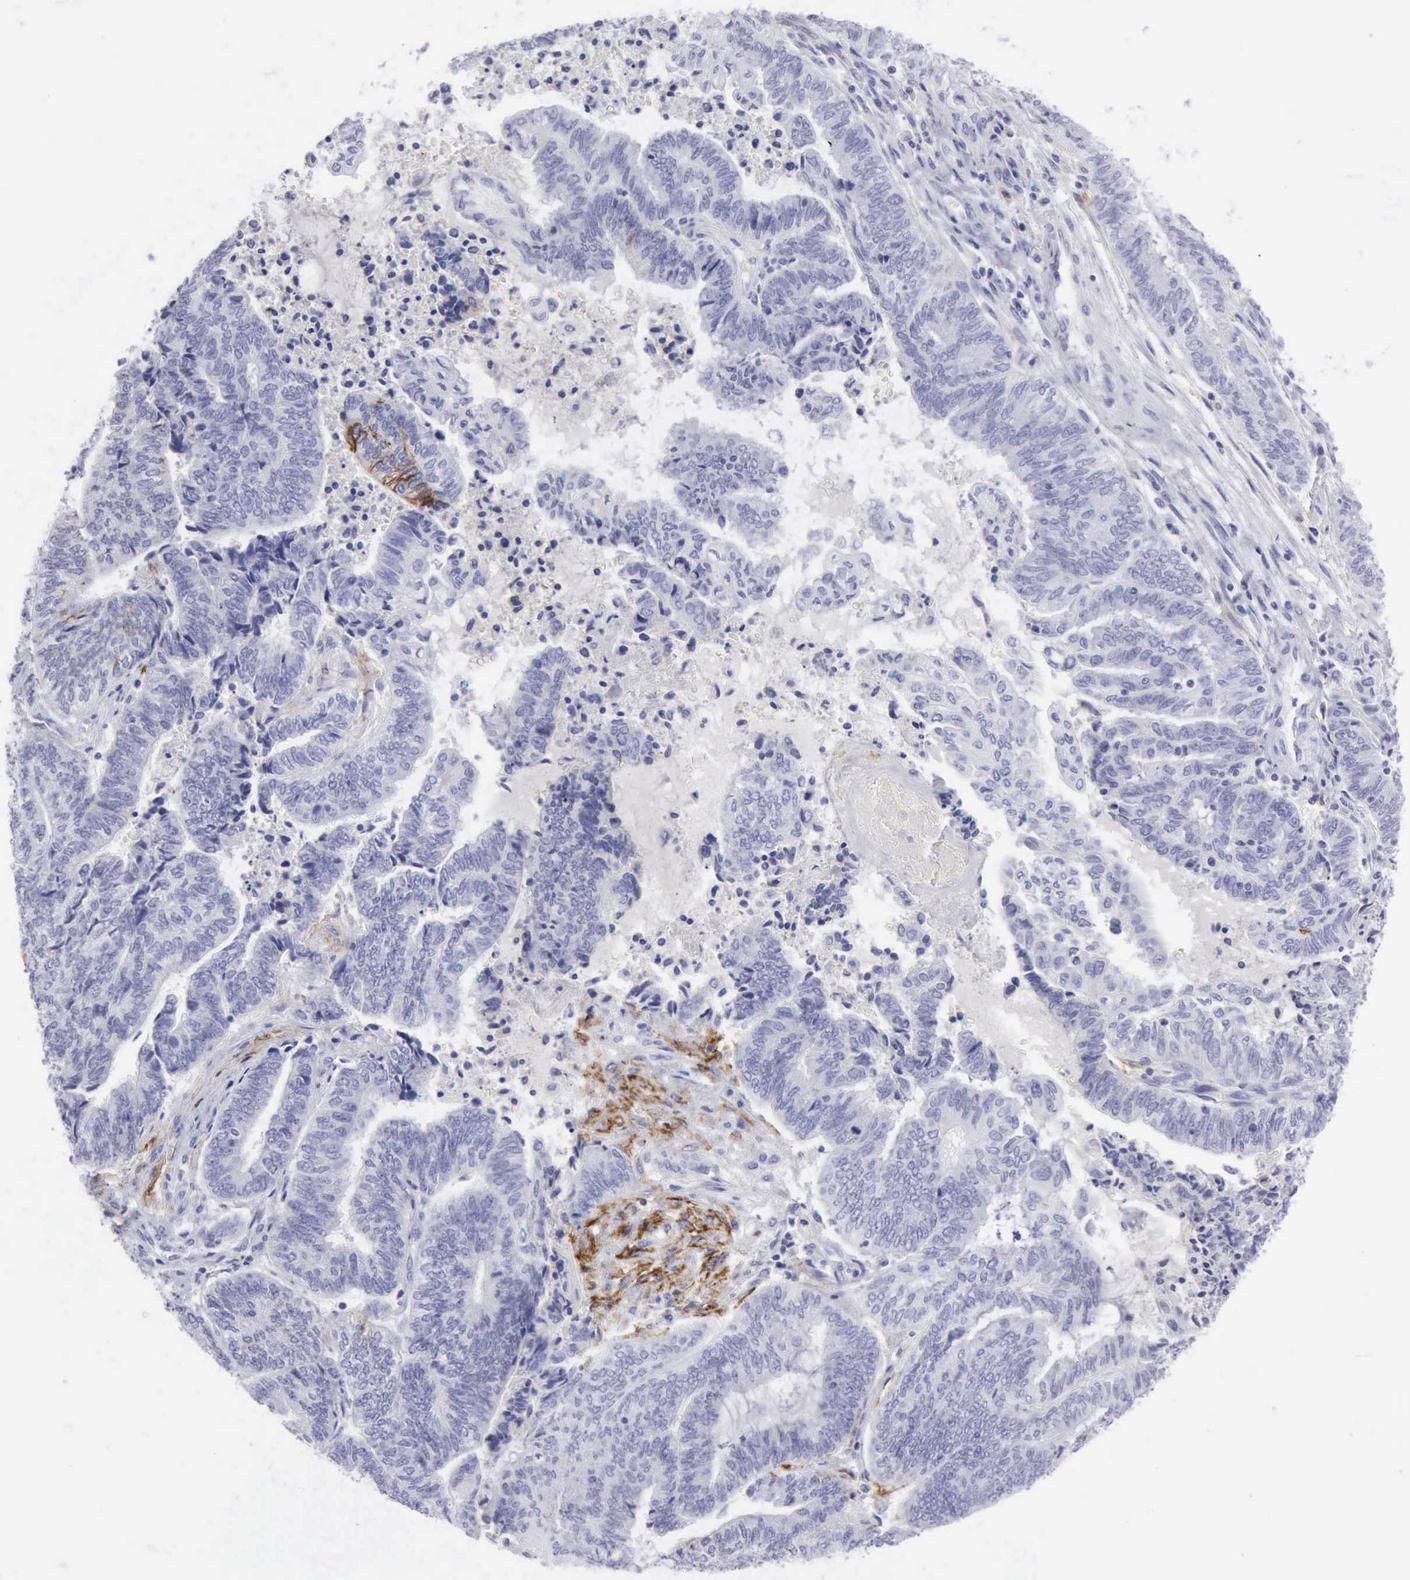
{"staining": {"intensity": "moderate", "quantity": "<25%", "location": "cytoplasmic/membranous,nuclear"}, "tissue": "endometrial cancer", "cell_type": "Tumor cells", "image_type": "cancer", "snomed": [{"axis": "morphology", "description": "Adenocarcinoma, NOS"}, {"axis": "topography", "description": "Uterus"}, {"axis": "topography", "description": "Endometrium"}], "caption": "Endometrial cancer was stained to show a protein in brown. There is low levels of moderate cytoplasmic/membranous and nuclear staining in about <25% of tumor cells.", "gene": "NCAM1", "patient": {"sex": "female", "age": 70}}